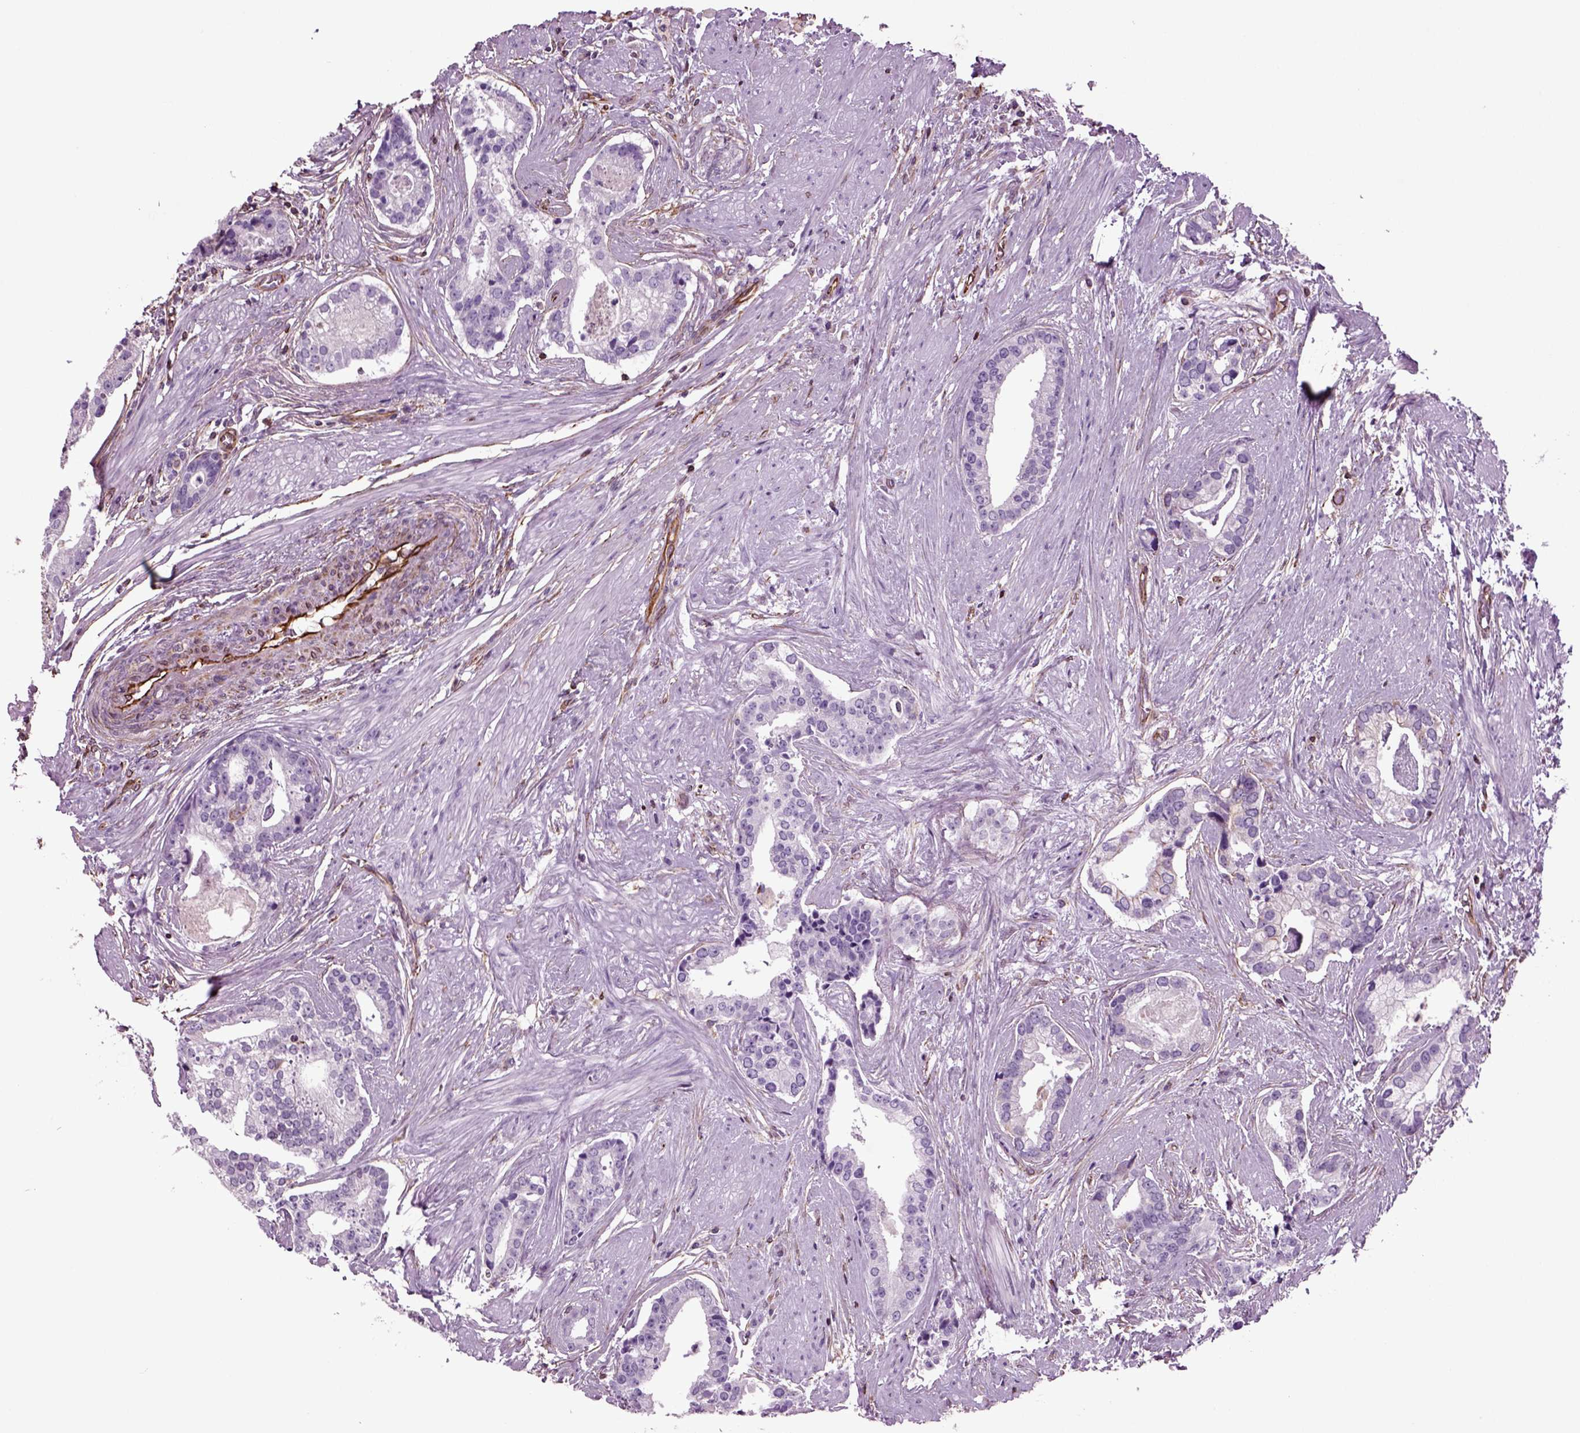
{"staining": {"intensity": "strong", "quantity": "<25%", "location": "cytoplasmic/membranous"}, "tissue": "prostate cancer", "cell_type": "Tumor cells", "image_type": "cancer", "snomed": [{"axis": "morphology", "description": "Adenocarcinoma, NOS"}, {"axis": "topography", "description": "Prostate and seminal vesicle, NOS"}, {"axis": "topography", "description": "Prostate"}], "caption": "Human prostate adenocarcinoma stained with a protein marker demonstrates strong staining in tumor cells.", "gene": "ACER3", "patient": {"sex": "male", "age": 44}}